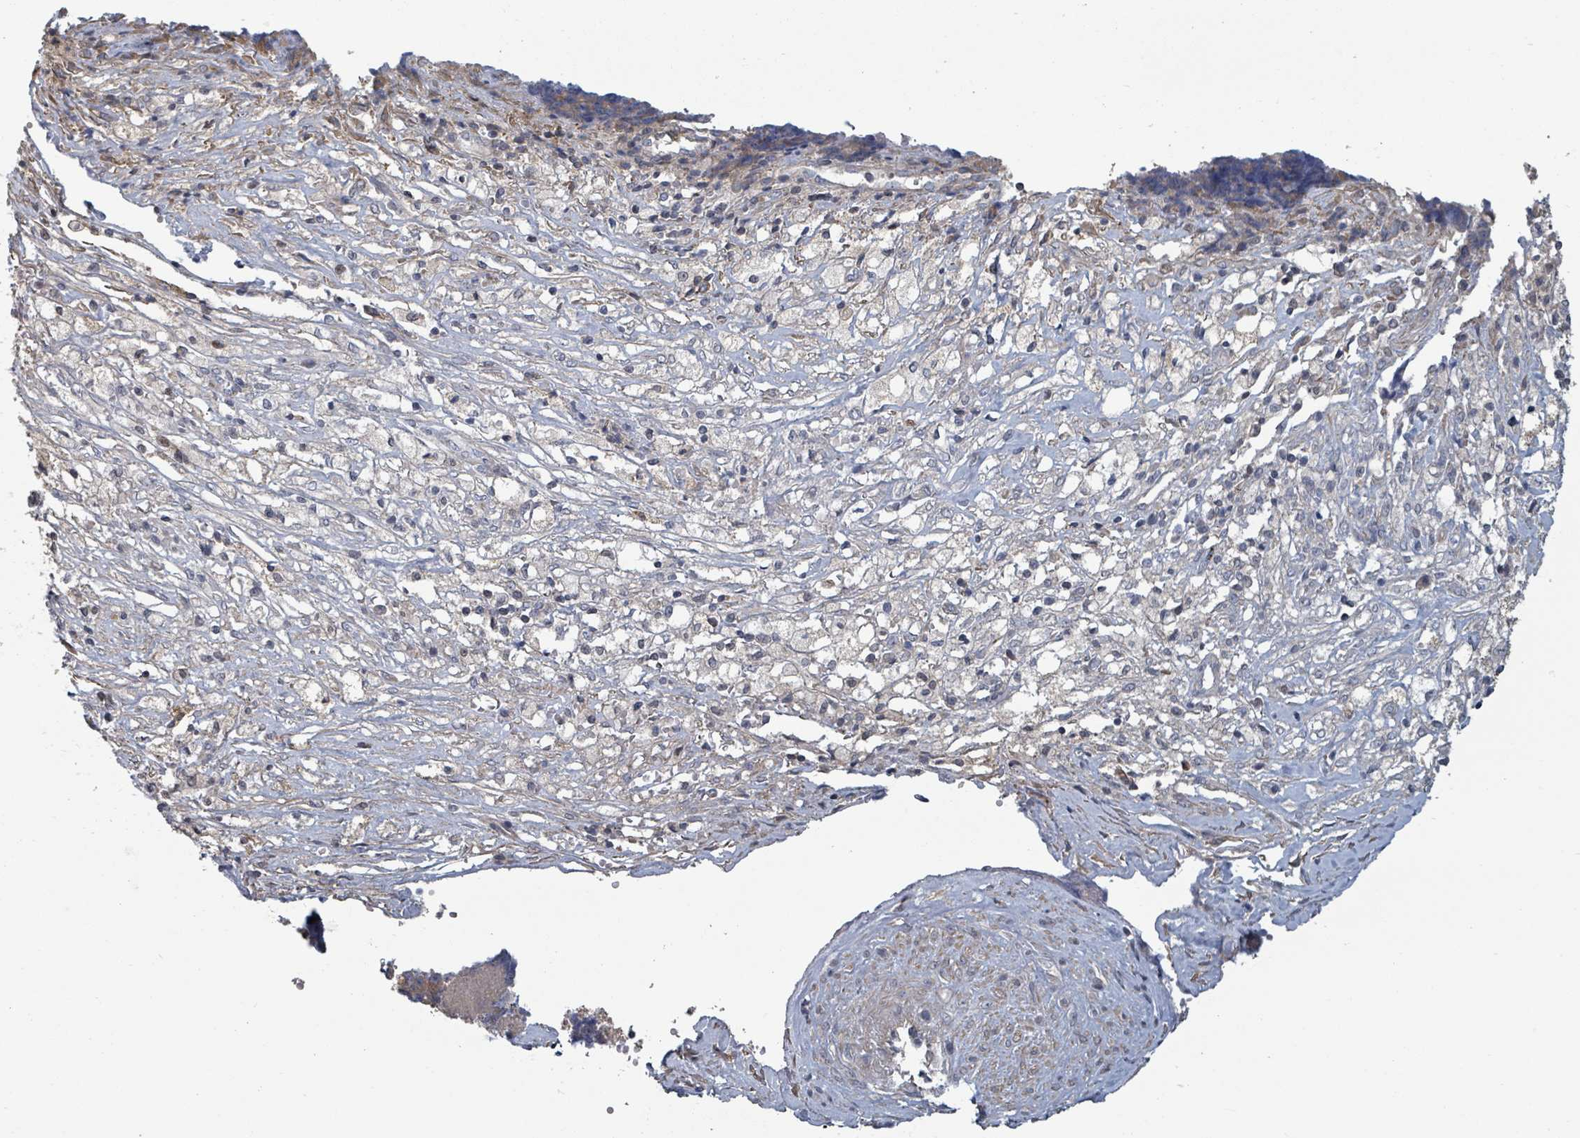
{"staining": {"intensity": "negative", "quantity": "none", "location": "none"}, "tissue": "ovarian cancer", "cell_type": "Tumor cells", "image_type": "cancer", "snomed": [{"axis": "morphology", "description": "Carcinoma, endometroid"}, {"axis": "topography", "description": "Ovary"}], "caption": "This is a micrograph of immunohistochemistry staining of endometroid carcinoma (ovarian), which shows no positivity in tumor cells.", "gene": "GABBR1", "patient": {"sex": "female", "age": 42}}